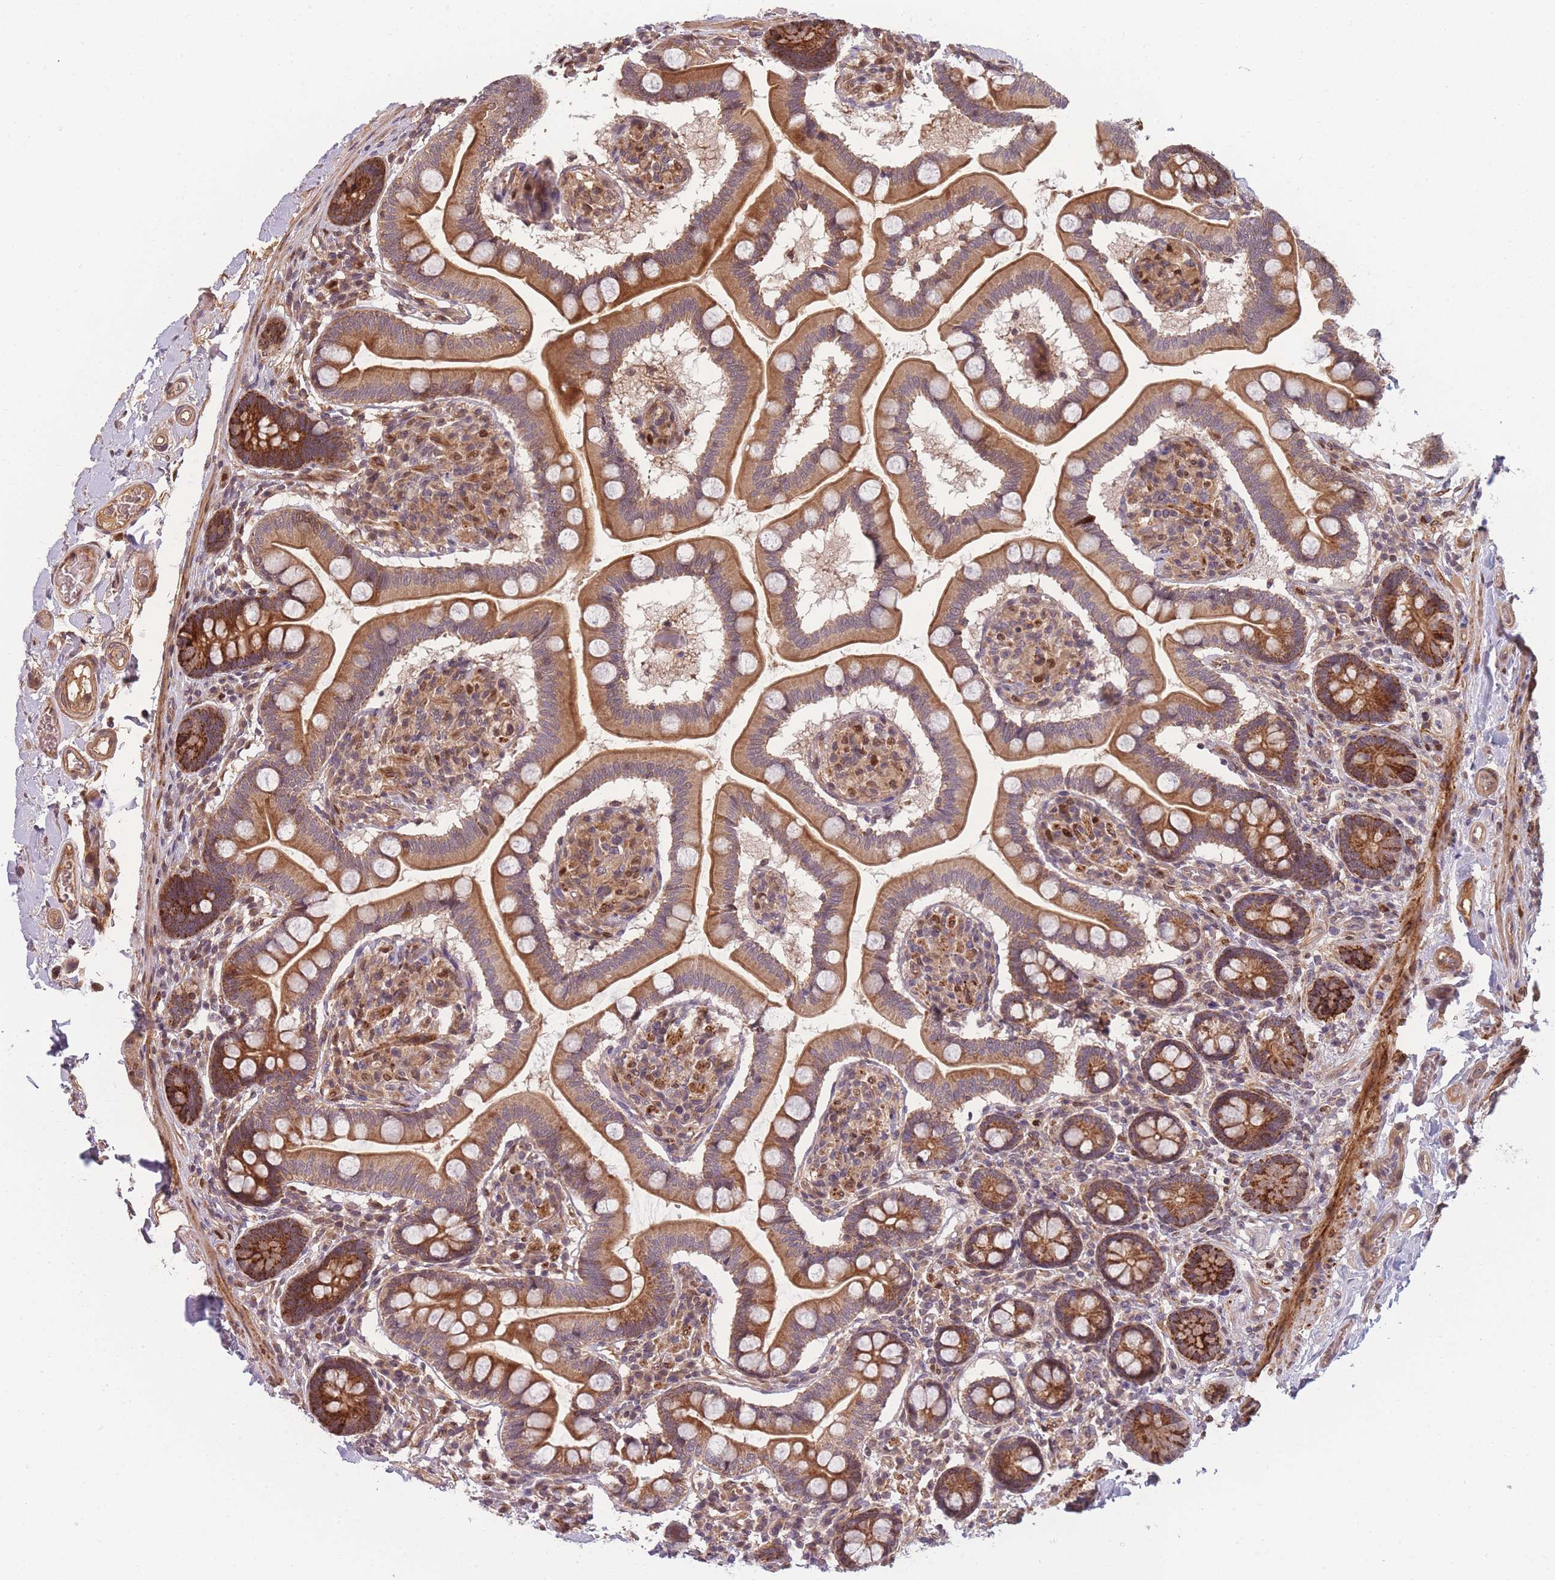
{"staining": {"intensity": "strong", "quantity": ">75%", "location": "cytoplasmic/membranous"}, "tissue": "small intestine", "cell_type": "Glandular cells", "image_type": "normal", "snomed": [{"axis": "morphology", "description": "Normal tissue, NOS"}, {"axis": "topography", "description": "Small intestine"}], "caption": "Small intestine stained with a brown dye exhibits strong cytoplasmic/membranous positive staining in about >75% of glandular cells.", "gene": "FAM153A", "patient": {"sex": "female", "age": 64}}